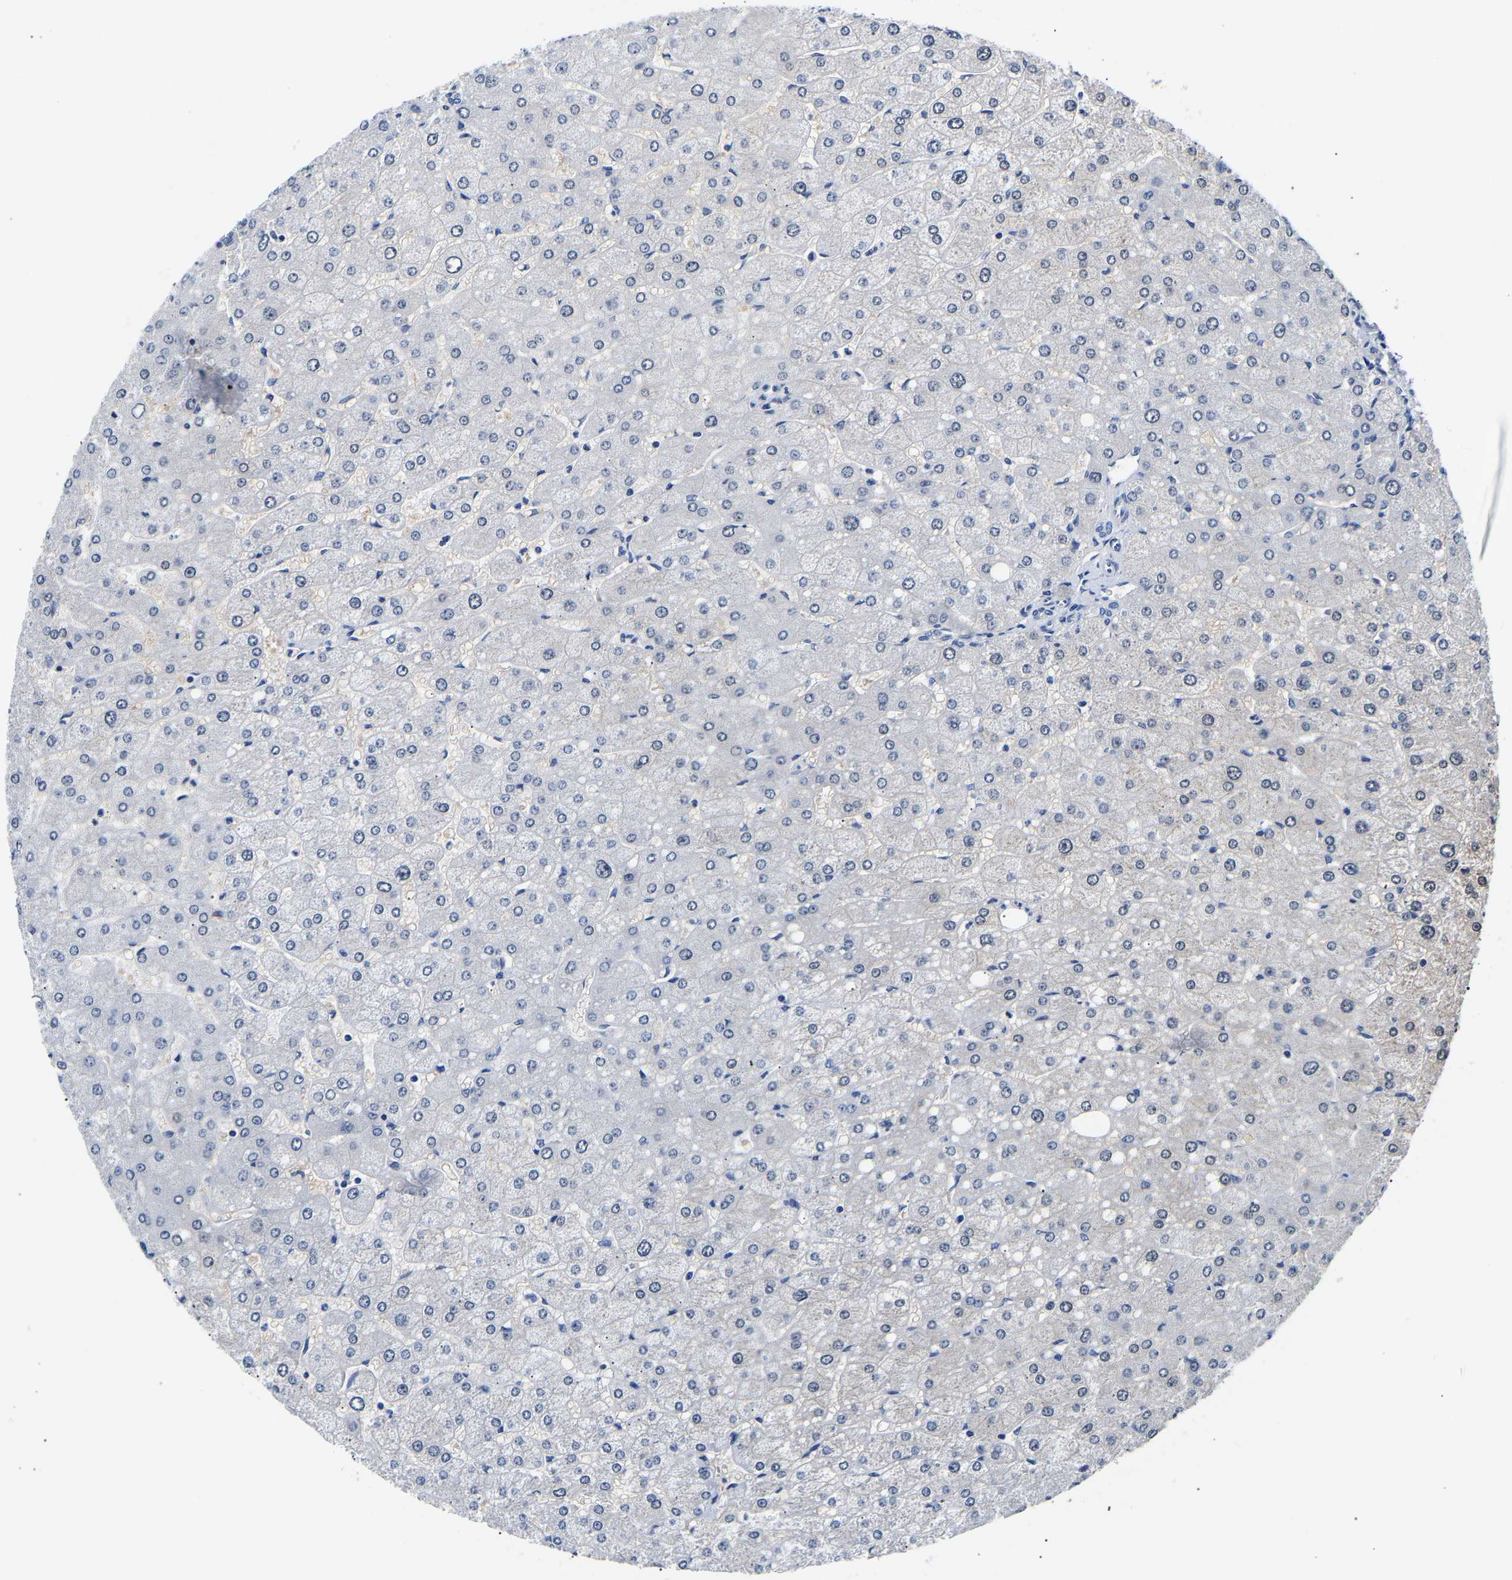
{"staining": {"intensity": "negative", "quantity": "none", "location": "none"}, "tissue": "liver", "cell_type": "Cholangiocytes", "image_type": "normal", "snomed": [{"axis": "morphology", "description": "Normal tissue, NOS"}, {"axis": "topography", "description": "Liver"}], "caption": "The photomicrograph demonstrates no significant staining in cholangiocytes of liver.", "gene": "UCHL3", "patient": {"sex": "male", "age": 55}}